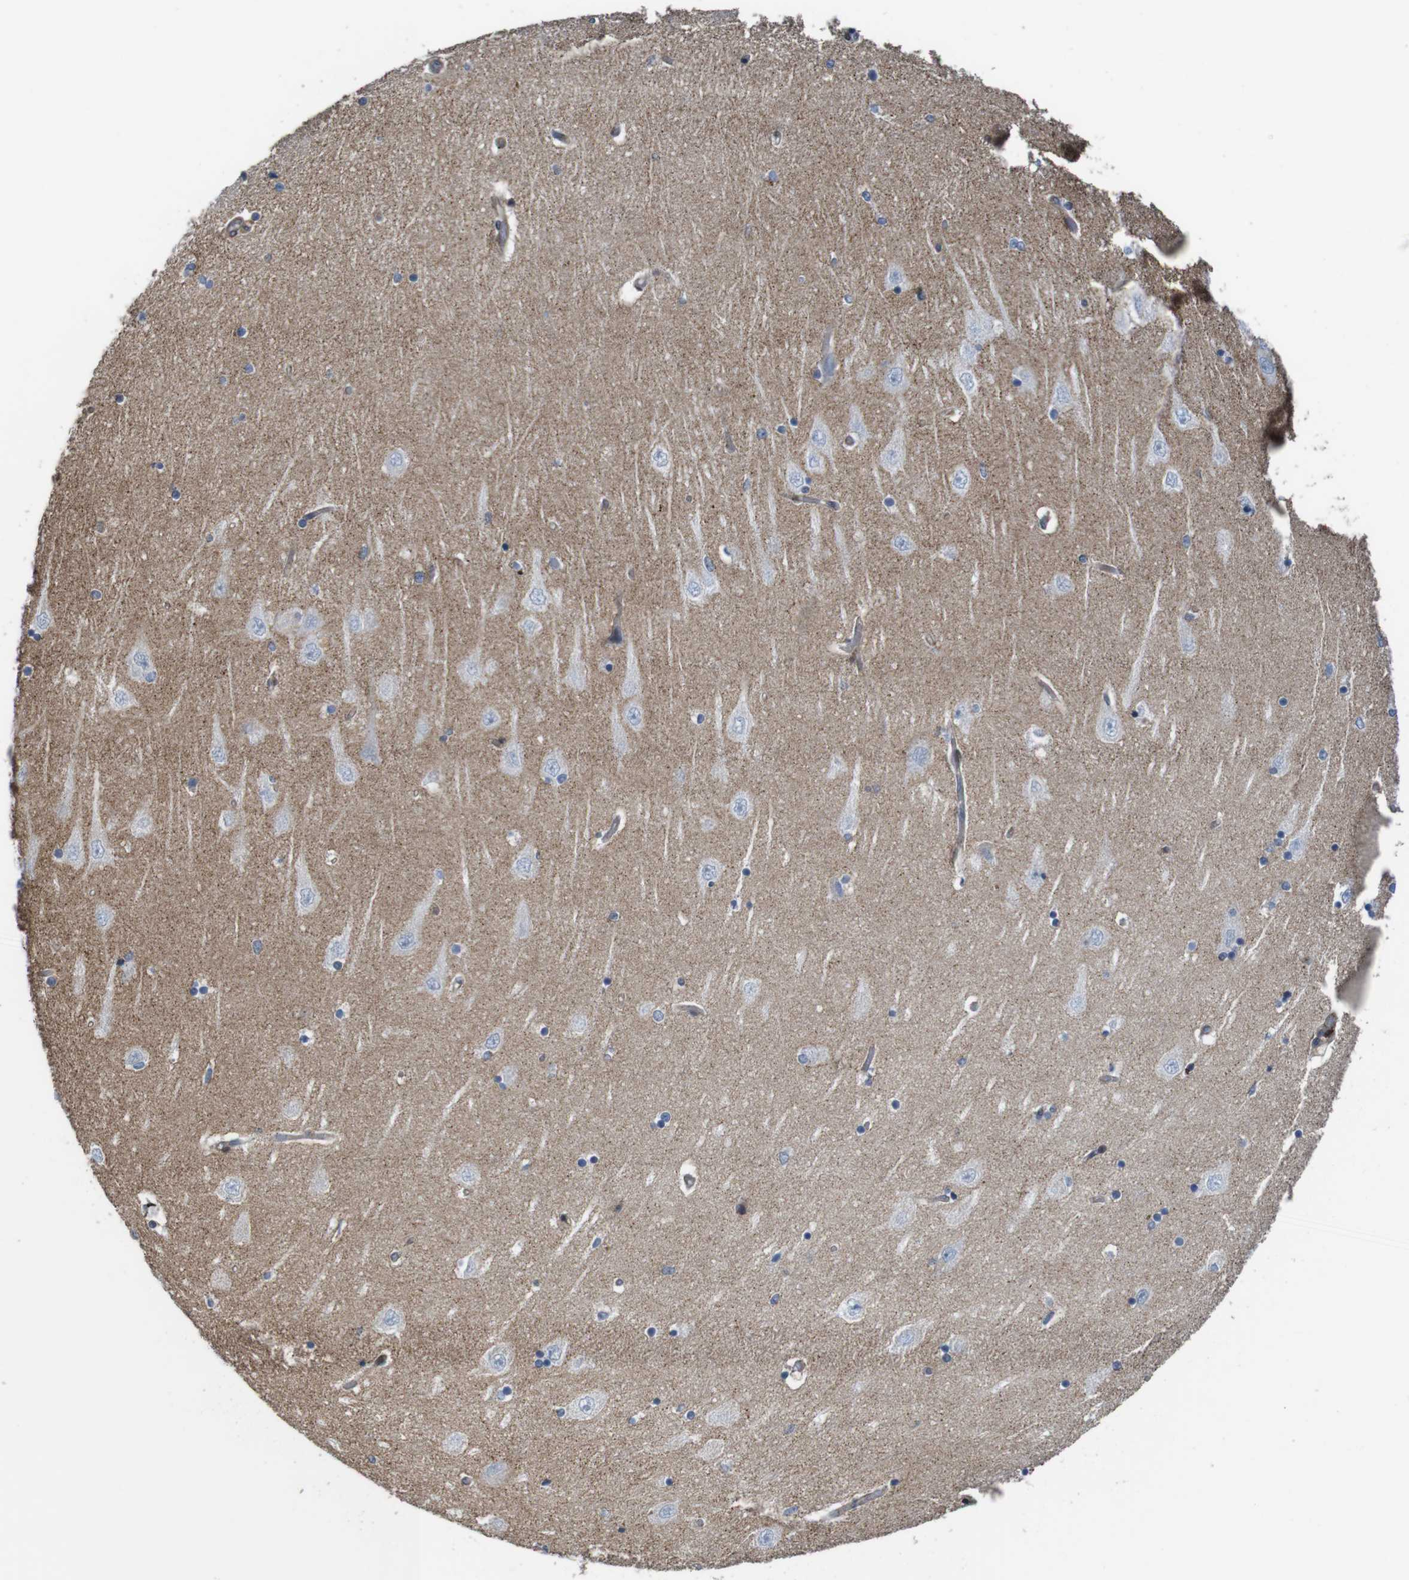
{"staining": {"intensity": "negative", "quantity": "none", "location": "none"}, "tissue": "hippocampus", "cell_type": "Glial cells", "image_type": "normal", "snomed": [{"axis": "morphology", "description": "Normal tissue, NOS"}, {"axis": "topography", "description": "Hippocampus"}], "caption": "This is an immunohistochemistry (IHC) histopathology image of benign hippocampus. There is no staining in glial cells.", "gene": "PCOLCE2", "patient": {"sex": "female", "age": 54}}